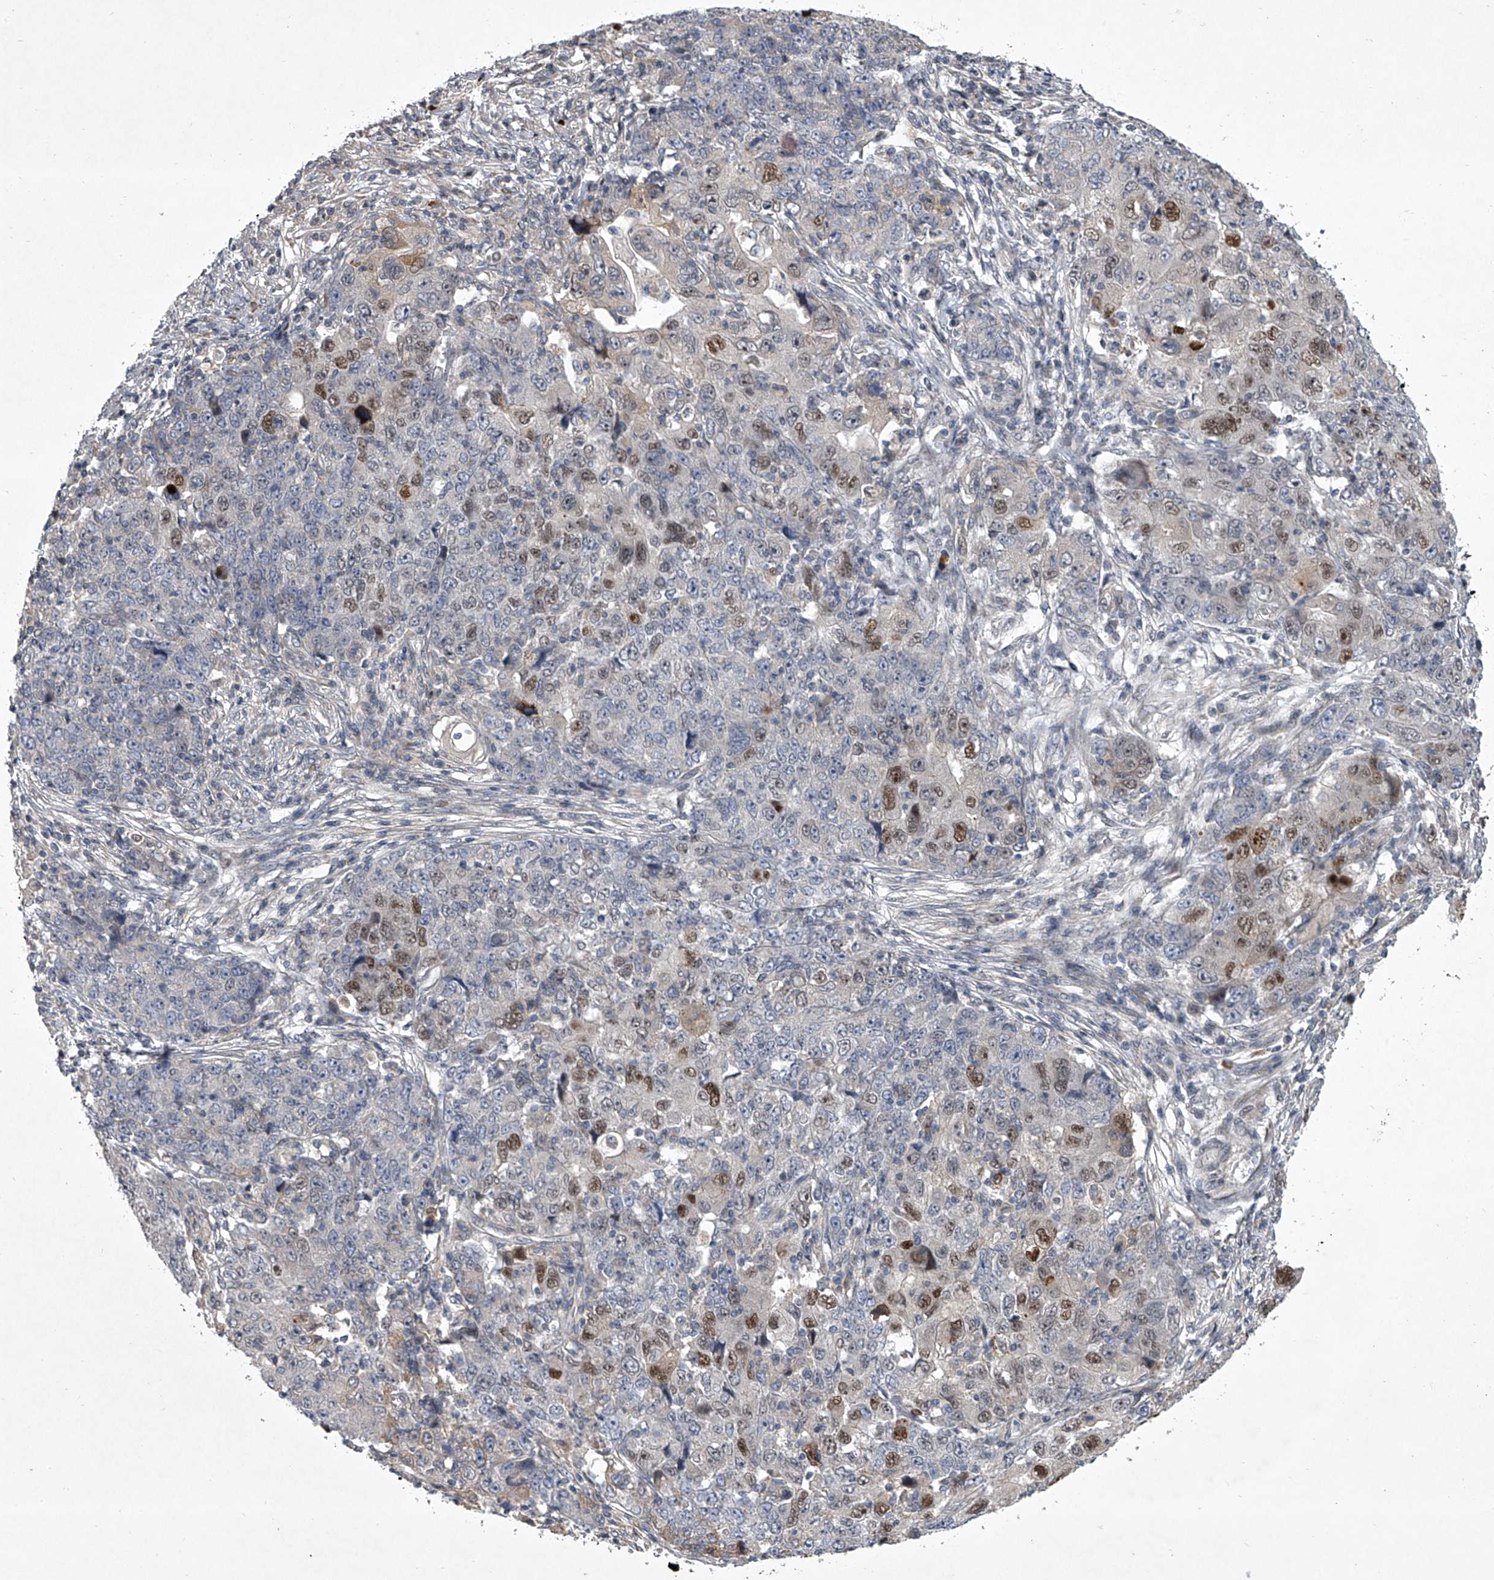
{"staining": {"intensity": "moderate", "quantity": "<25%", "location": "nuclear"}, "tissue": "ovarian cancer", "cell_type": "Tumor cells", "image_type": "cancer", "snomed": [{"axis": "morphology", "description": "Carcinoma, endometroid"}, {"axis": "topography", "description": "Ovary"}], "caption": "This is an image of immunohistochemistry staining of ovarian endometroid carcinoma, which shows moderate positivity in the nuclear of tumor cells.", "gene": "HEATR6", "patient": {"sex": "female", "age": 42}}